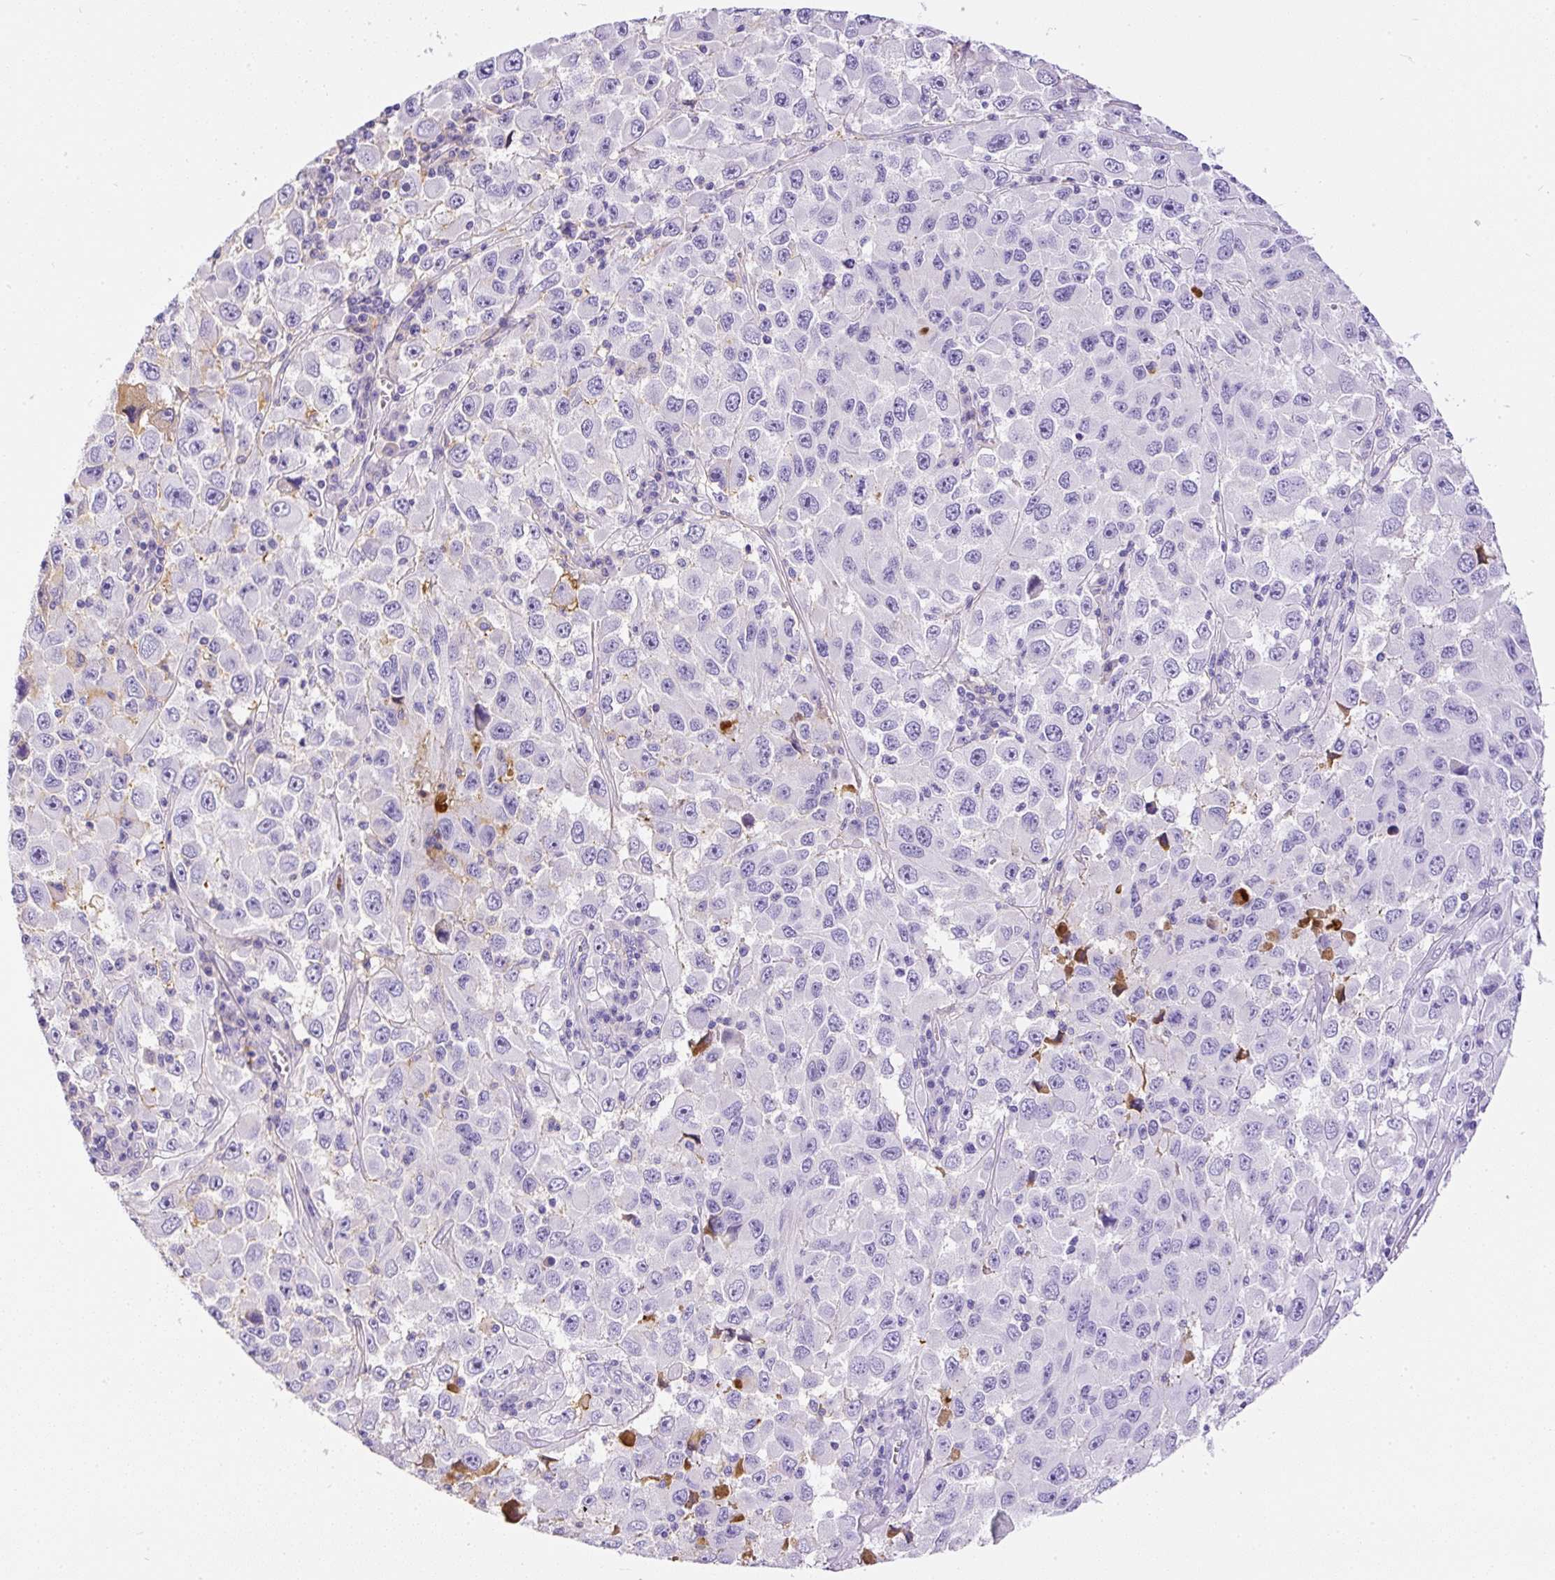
{"staining": {"intensity": "negative", "quantity": "none", "location": "none"}, "tissue": "melanoma", "cell_type": "Tumor cells", "image_type": "cancer", "snomed": [{"axis": "morphology", "description": "Malignant melanoma, Metastatic site"}, {"axis": "topography", "description": "Lymph node"}], "caption": "Tumor cells show no significant protein positivity in melanoma.", "gene": "APCS", "patient": {"sex": "female", "age": 67}}